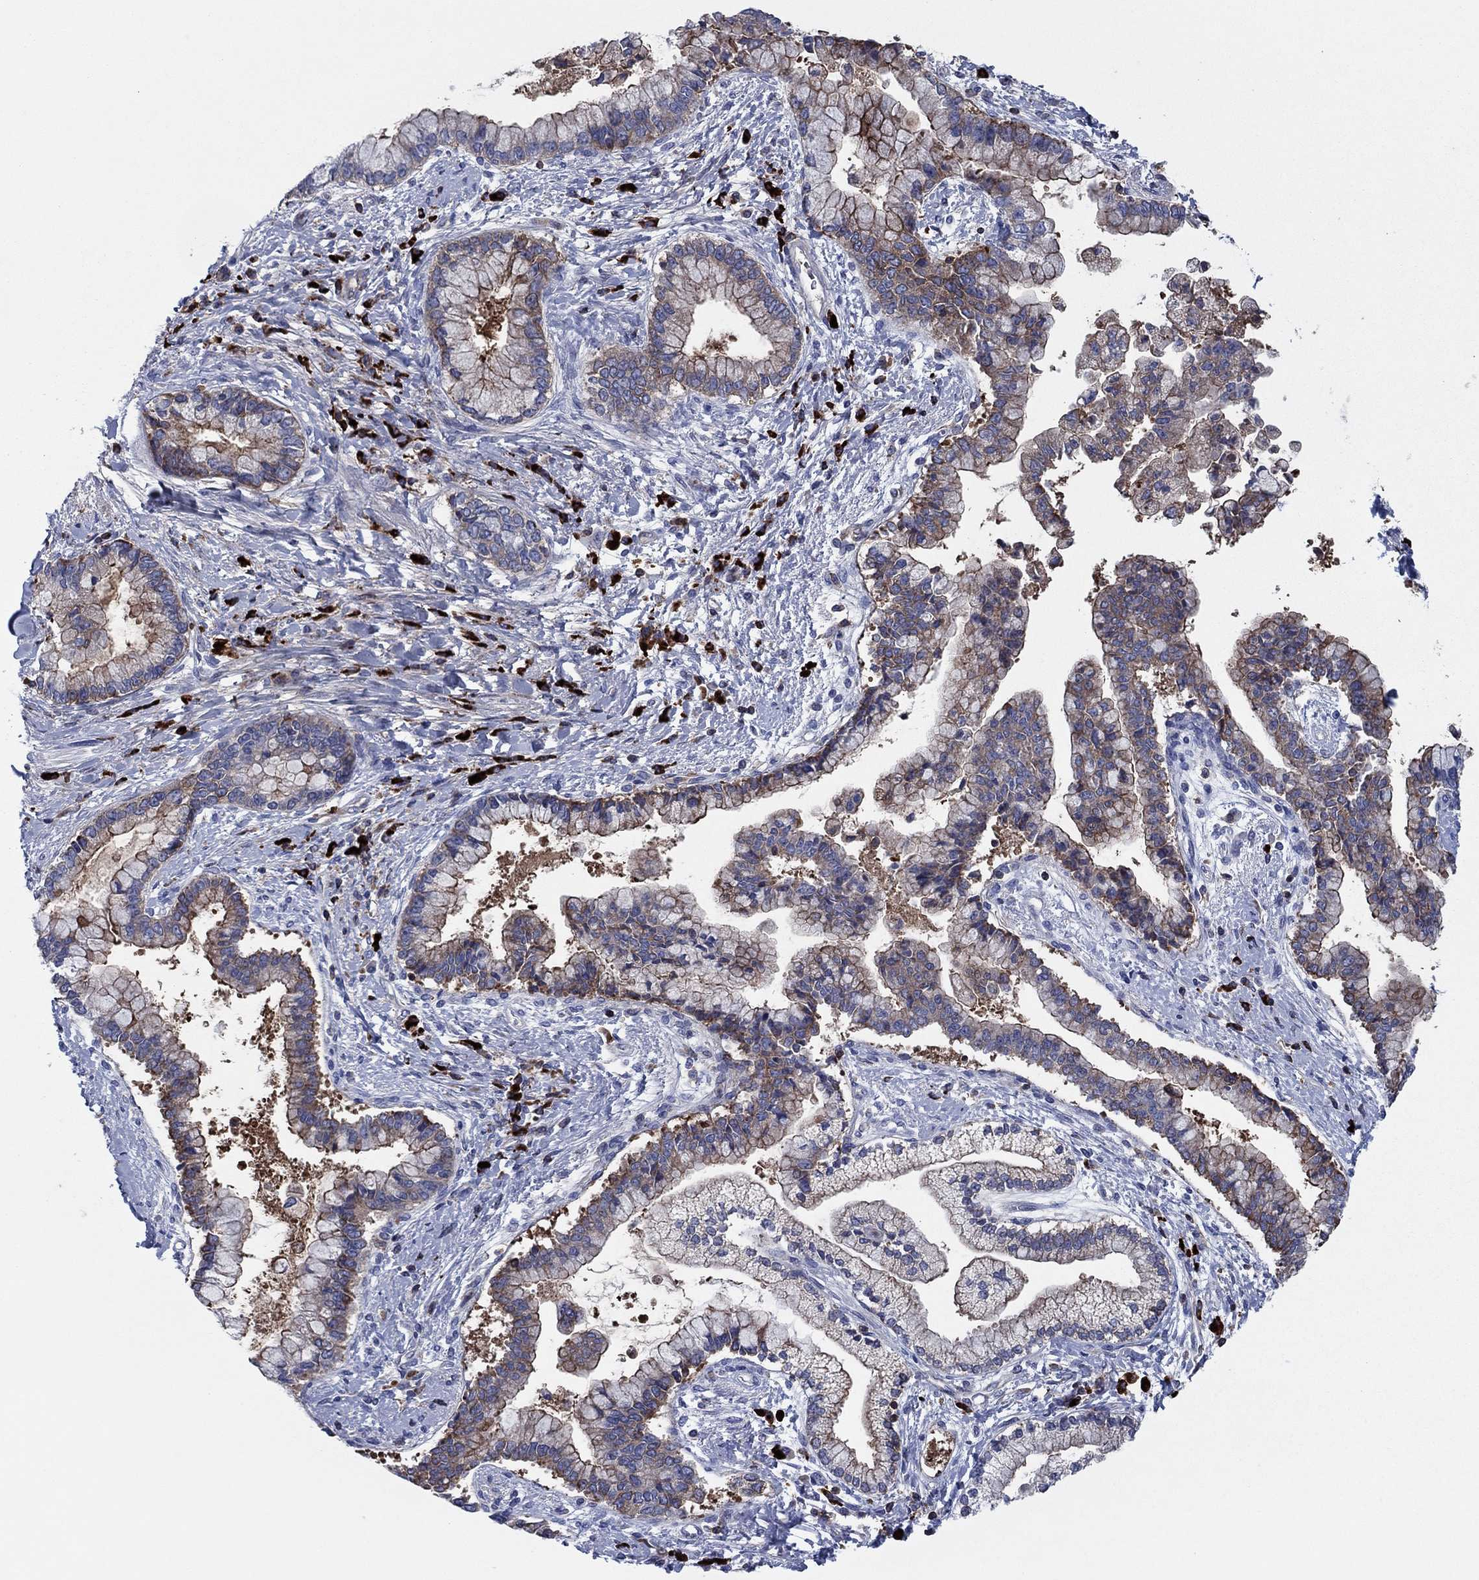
{"staining": {"intensity": "moderate", "quantity": ">75%", "location": "cytoplasmic/membranous"}, "tissue": "liver cancer", "cell_type": "Tumor cells", "image_type": "cancer", "snomed": [{"axis": "morphology", "description": "Cholangiocarcinoma"}, {"axis": "topography", "description": "Liver"}], "caption": "Liver cholangiocarcinoma stained with a protein marker reveals moderate staining in tumor cells.", "gene": "PVR", "patient": {"sex": "male", "age": 50}}